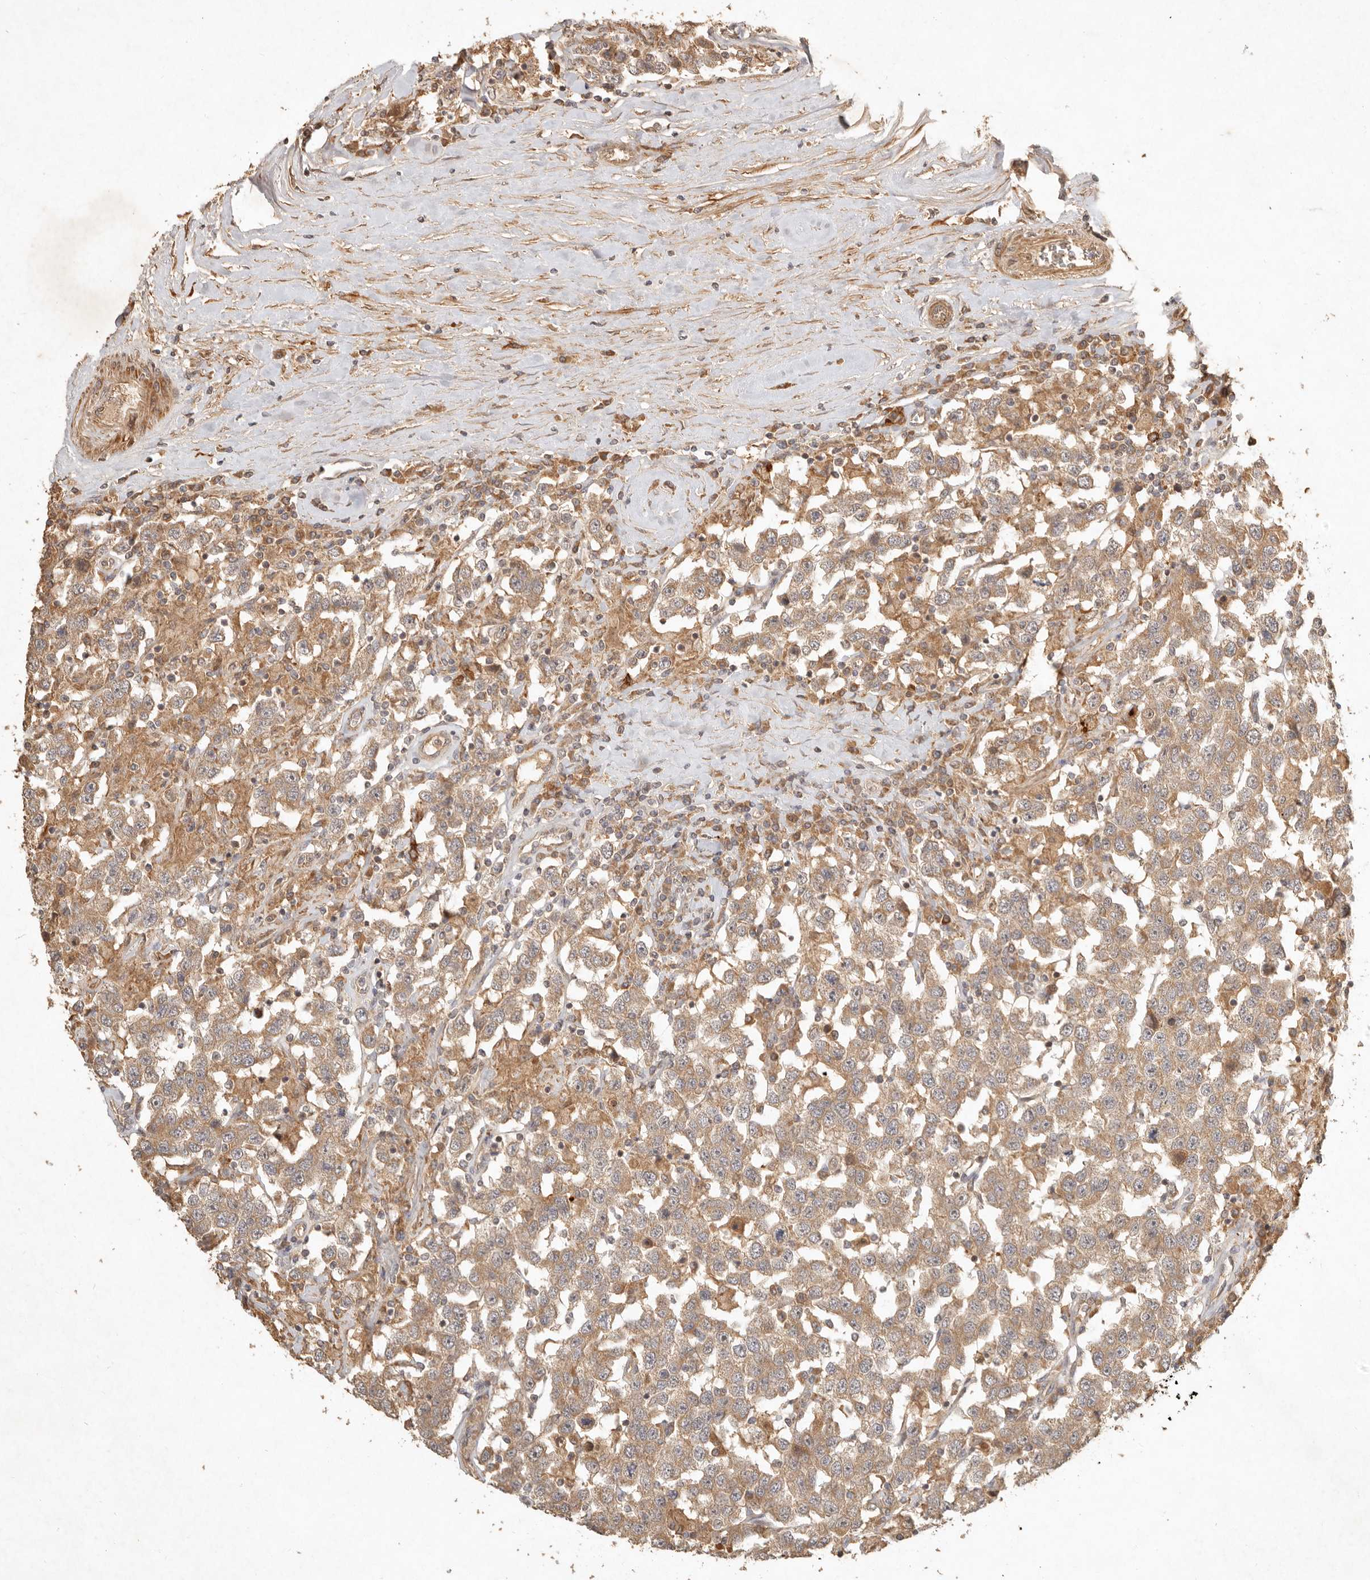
{"staining": {"intensity": "weak", "quantity": ">75%", "location": "cytoplasmic/membranous"}, "tissue": "testis cancer", "cell_type": "Tumor cells", "image_type": "cancer", "snomed": [{"axis": "morphology", "description": "Seminoma, NOS"}, {"axis": "topography", "description": "Testis"}], "caption": "Tumor cells demonstrate weak cytoplasmic/membranous staining in about >75% of cells in seminoma (testis).", "gene": "CLEC4C", "patient": {"sex": "male", "age": 41}}